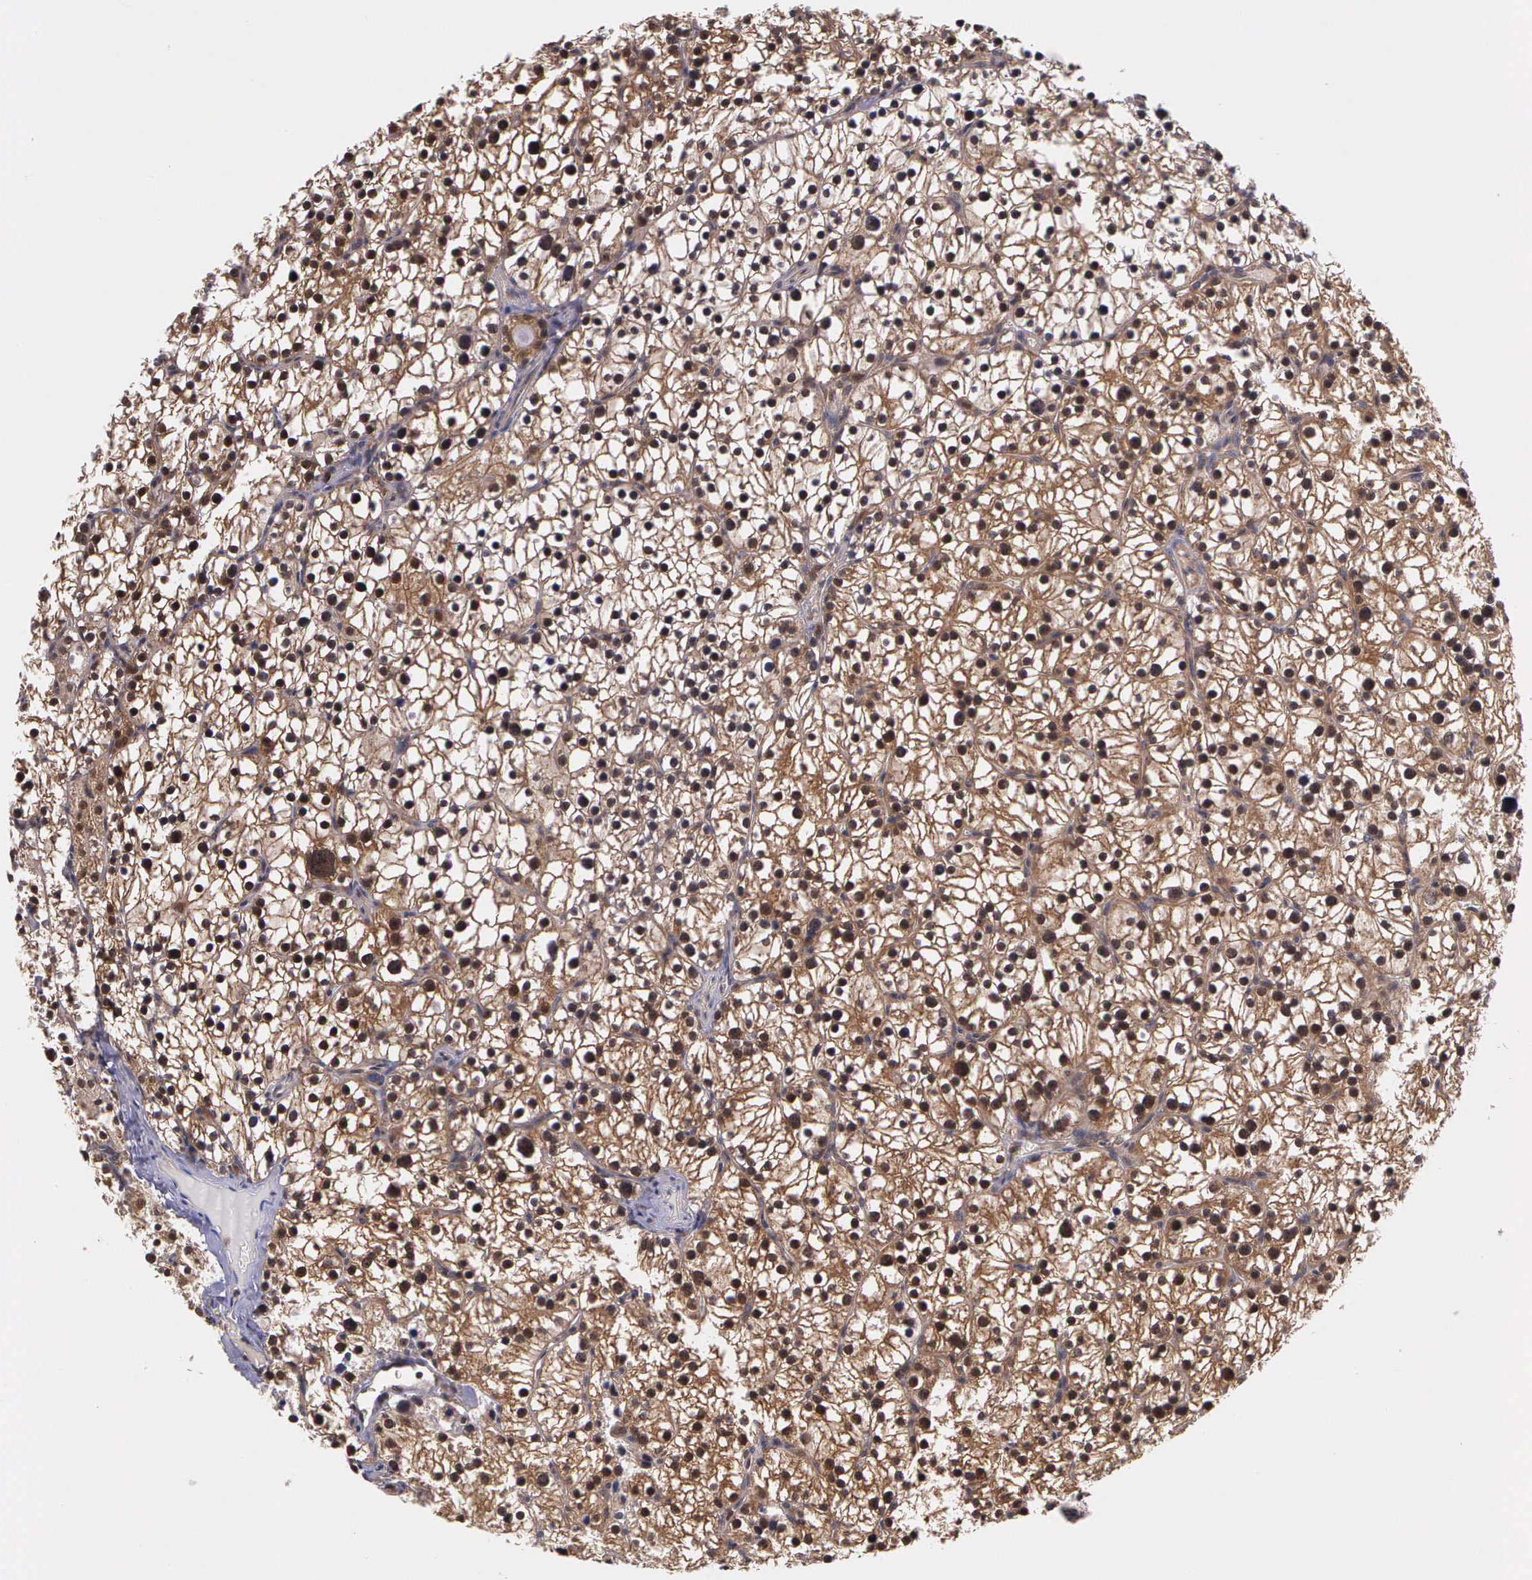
{"staining": {"intensity": "moderate", "quantity": "25%-75%", "location": "cytoplasmic/membranous"}, "tissue": "parathyroid gland", "cell_type": "Glandular cells", "image_type": "normal", "snomed": [{"axis": "morphology", "description": "Normal tissue, NOS"}, {"axis": "topography", "description": "Parathyroid gland"}], "caption": "Moderate cytoplasmic/membranous protein positivity is present in approximately 25%-75% of glandular cells in parathyroid gland.", "gene": "IGBP1P2", "patient": {"sex": "female", "age": 54}}